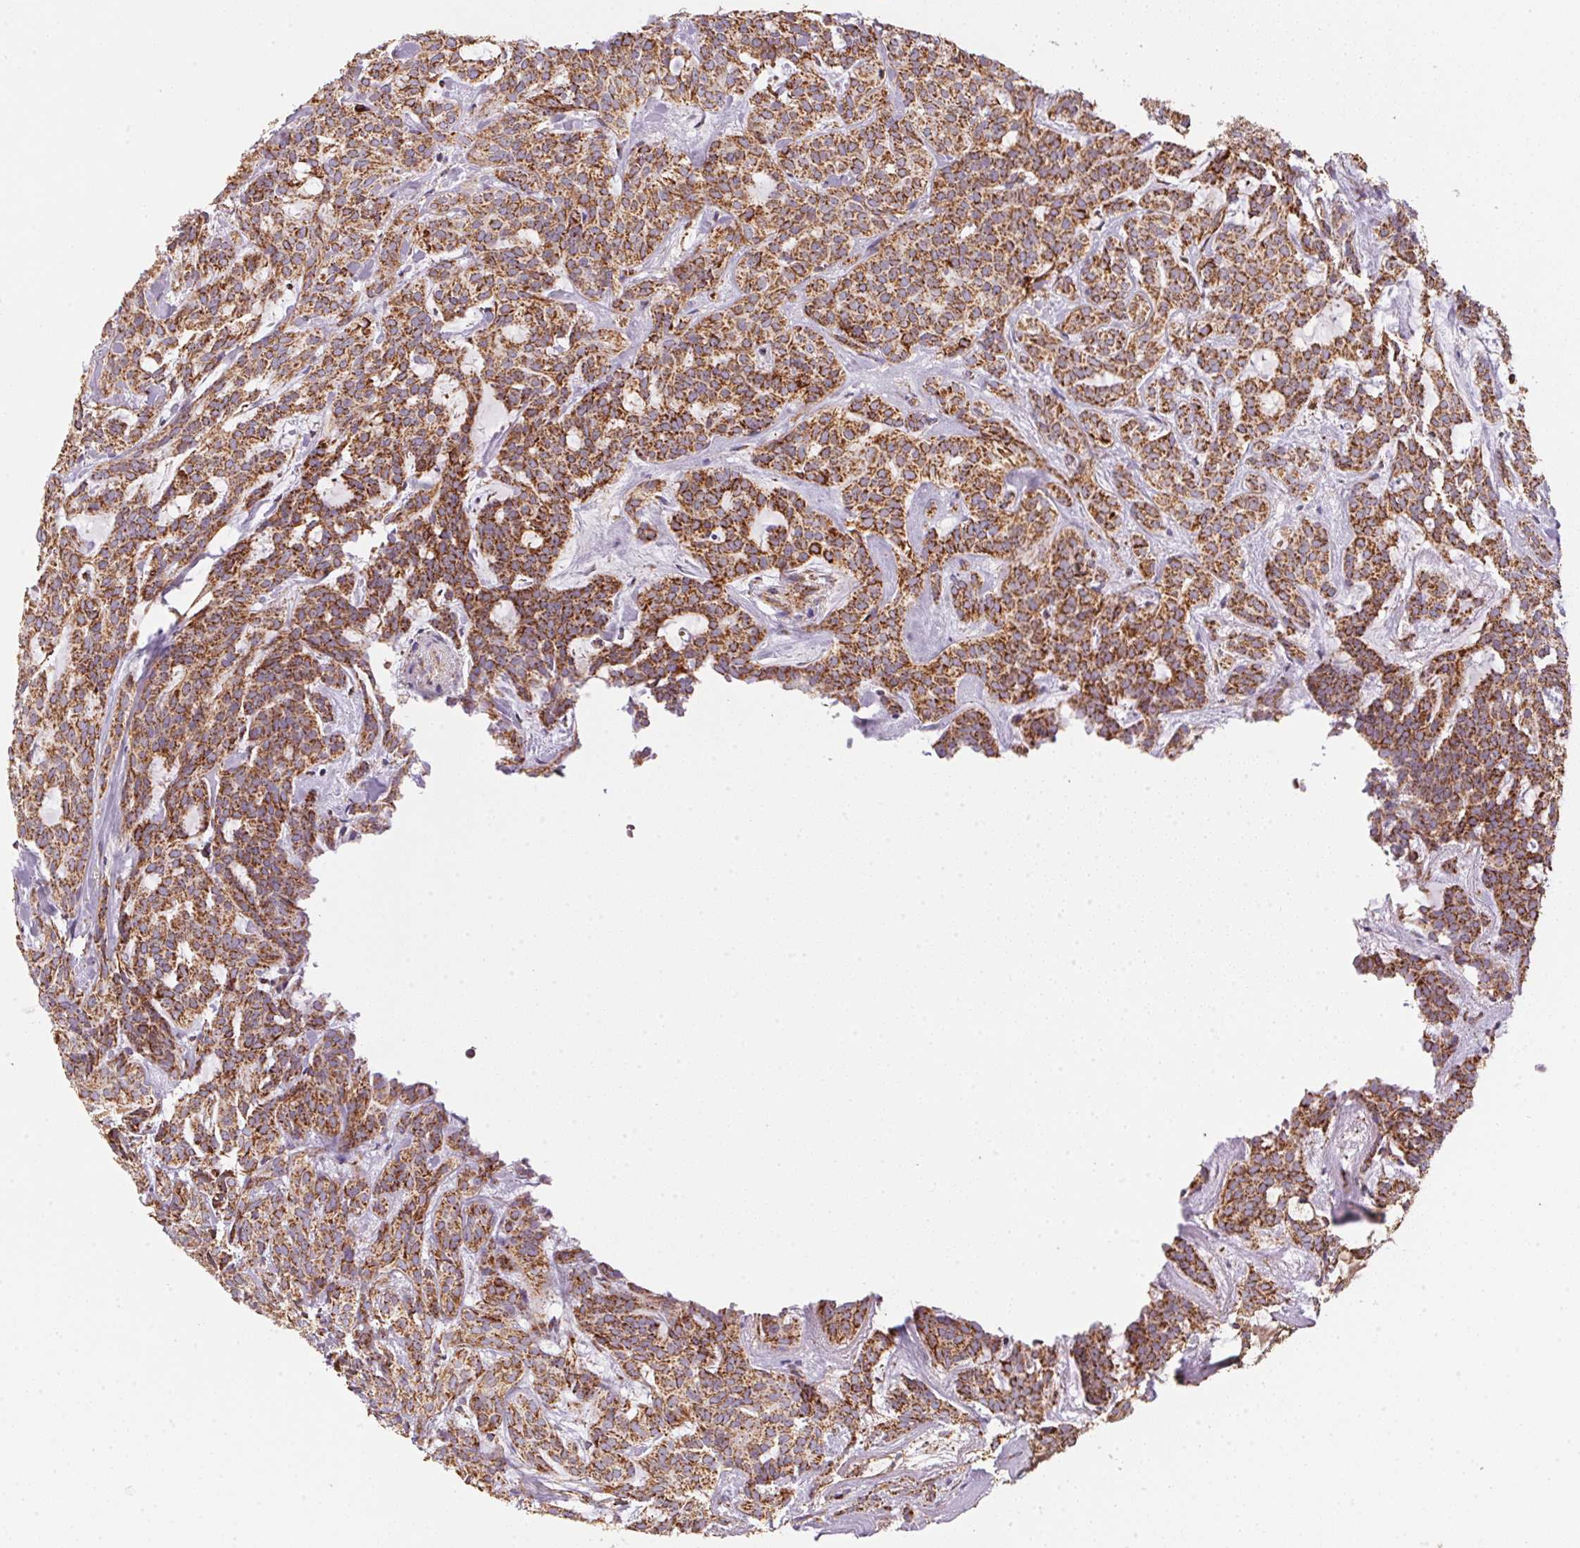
{"staining": {"intensity": "strong", "quantity": ">75%", "location": "cytoplasmic/membranous"}, "tissue": "head and neck cancer", "cell_type": "Tumor cells", "image_type": "cancer", "snomed": [{"axis": "morphology", "description": "Adenocarcinoma, NOS"}, {"axis": "topography", "description": "Head-Neck"}], "caption": "Head and neck cancer (adenocarcinoma) stained for a protein exhibits strong cytoplasmic/membranous positivity in tumor cells. Using DAB (3,3'-diaminobenzidine) (brown) and hematoxylin (blue) stains, captured at high magnification using brightfield microscopy.", "gene": "NDUFS2", "patient": {"sex": "female", "age": 57}}